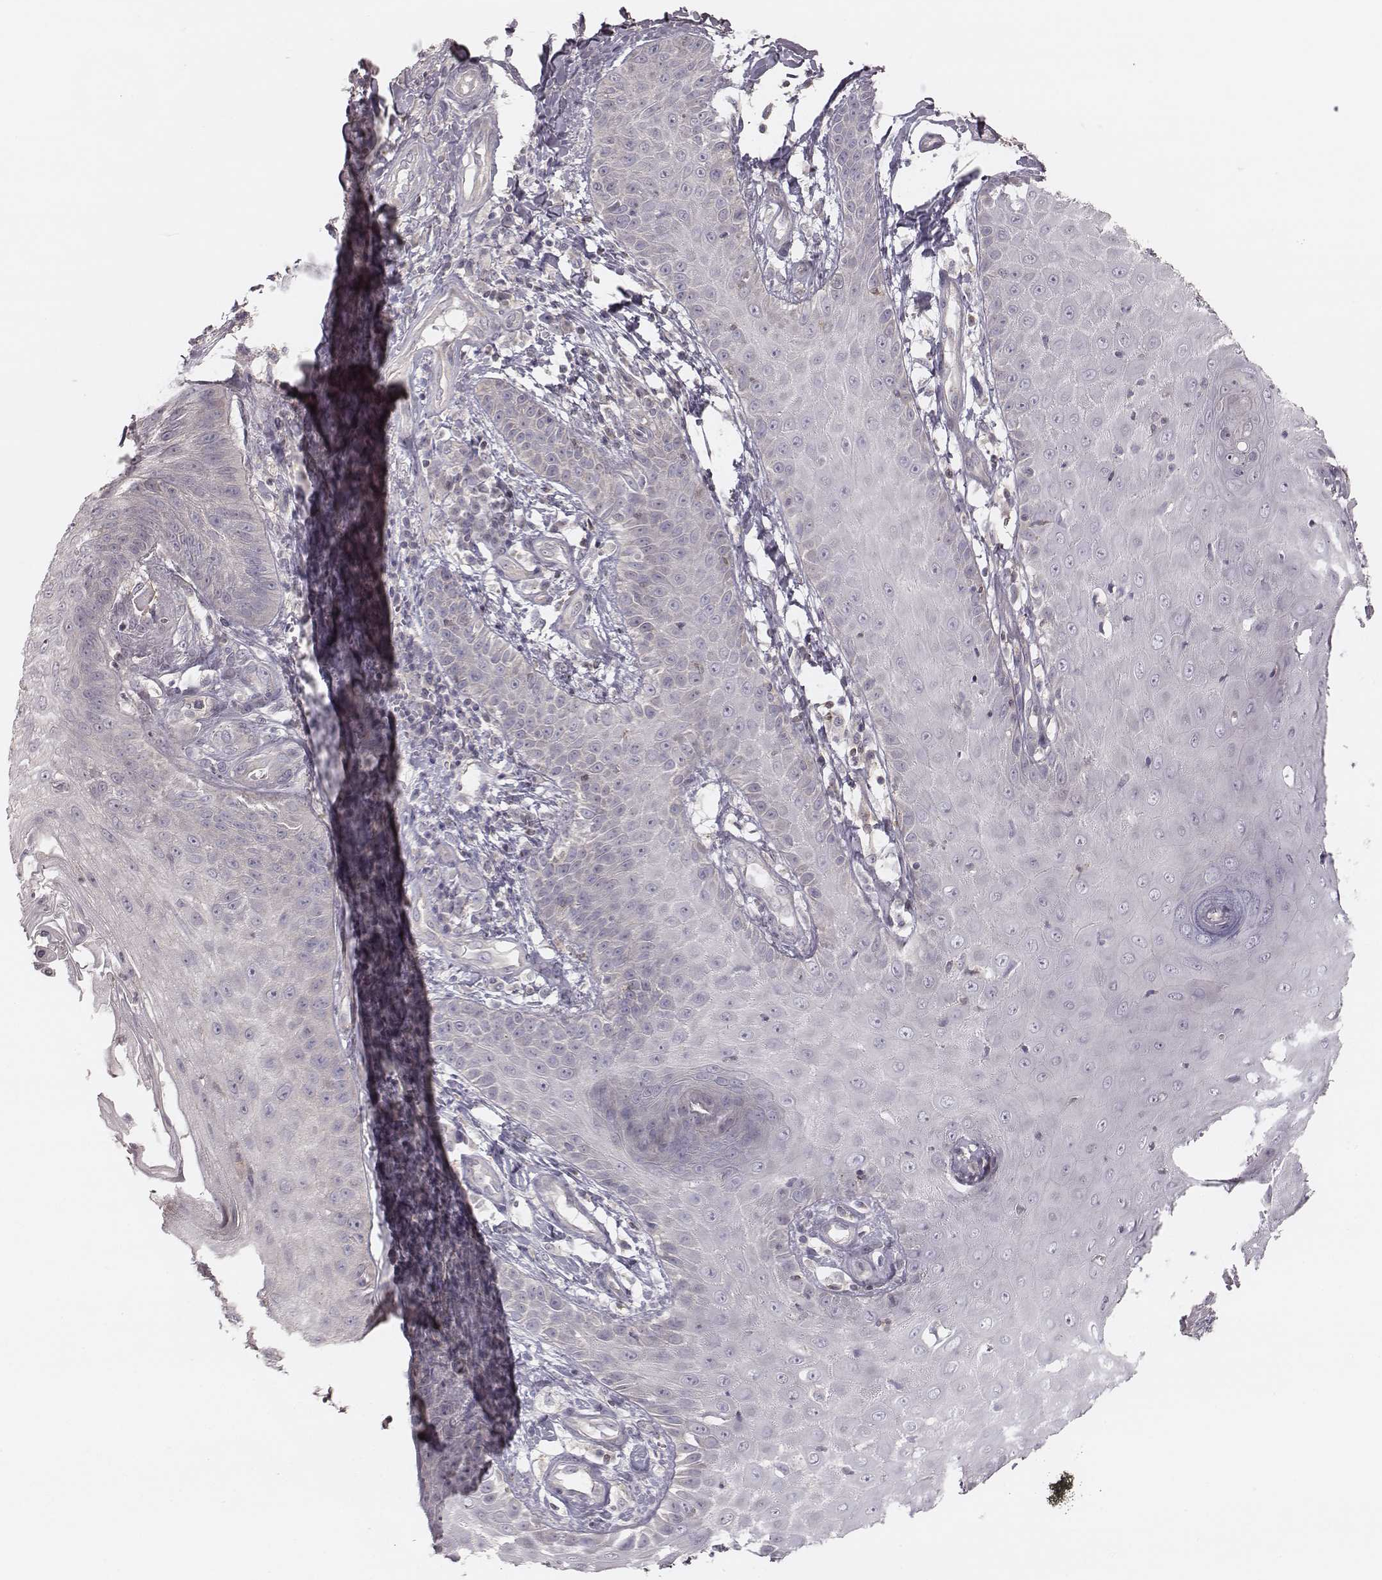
{"staining": {"intensity": "negative", "quantity": "none", "location": "none"}, "tissue": "skin cancer", "cell_type": "Tumor cells", "image_type": "cancer", "snomed": [{"axis": "morphology", "description": "Squamous cell carcinoma, NOS"}, {"axis": "topography", "description": "Skin"}], "caption": "Tumor cells show no significant protein positivity in skin cancer.", "gene": "TDRD5", "patient": {"sex": "male", "age": 70}}